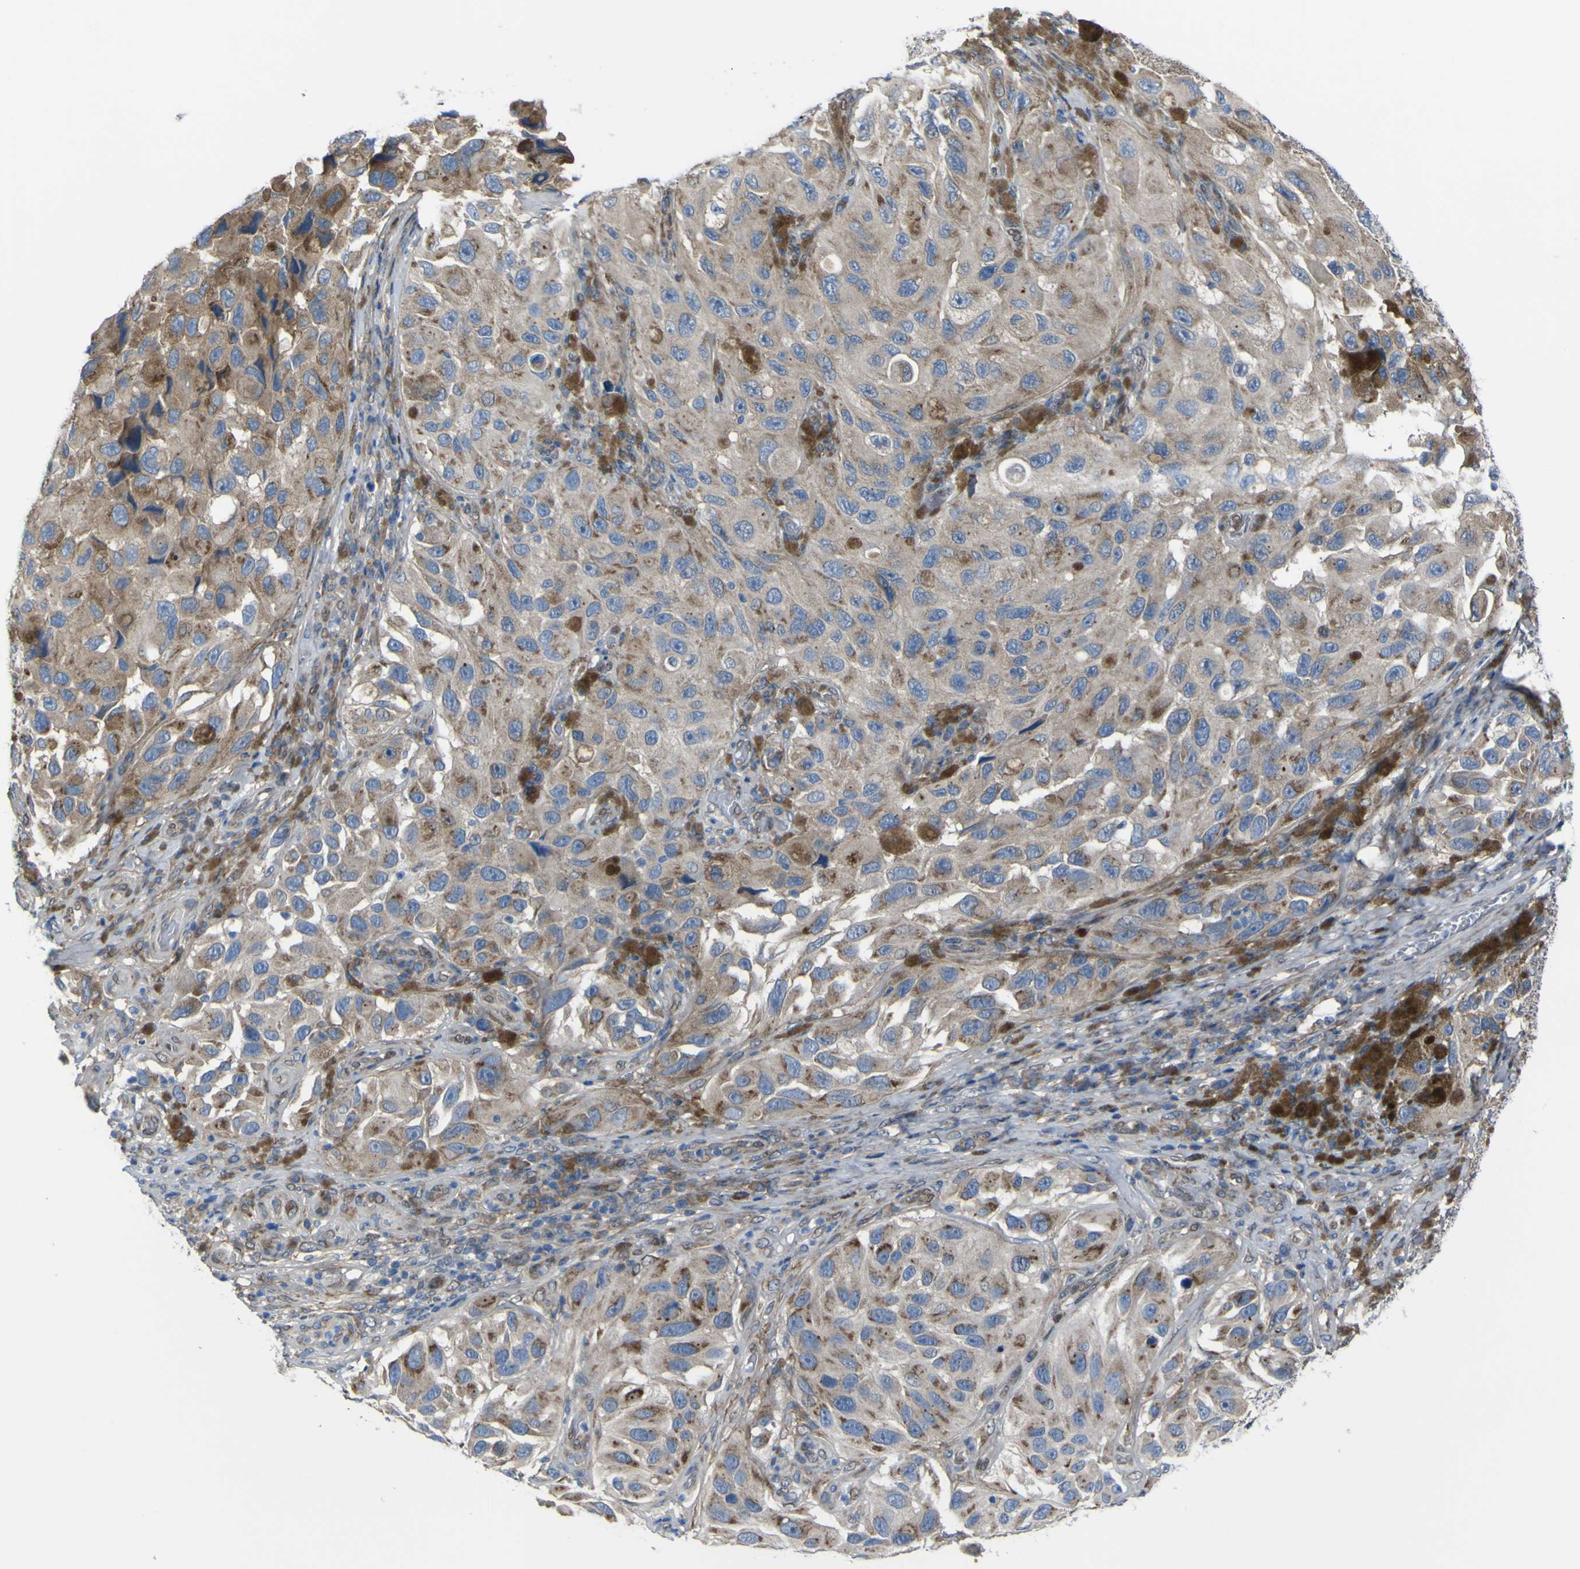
{"staining": {"intensity": "moderate", "quantity": ">75%", "location": "cytoplasmic/membranous"}, "tissue": "melanoma", "cell_type": "Tumor cells", "image_type": "cancer", "snomed": [{"axis": "morphology", "description": "Malignant melanoma, NOS"}, {"axis": "topography", "description": "Skin"}], "caption": "An image showing moderate cytoplasmic/membranous positivity in about >75% of tumor cells in malignant melanoma, as visualized by brown immunohistochemical staining.", "gene": "LRRN1", "patient": {"sex": "female", "age": 73}}